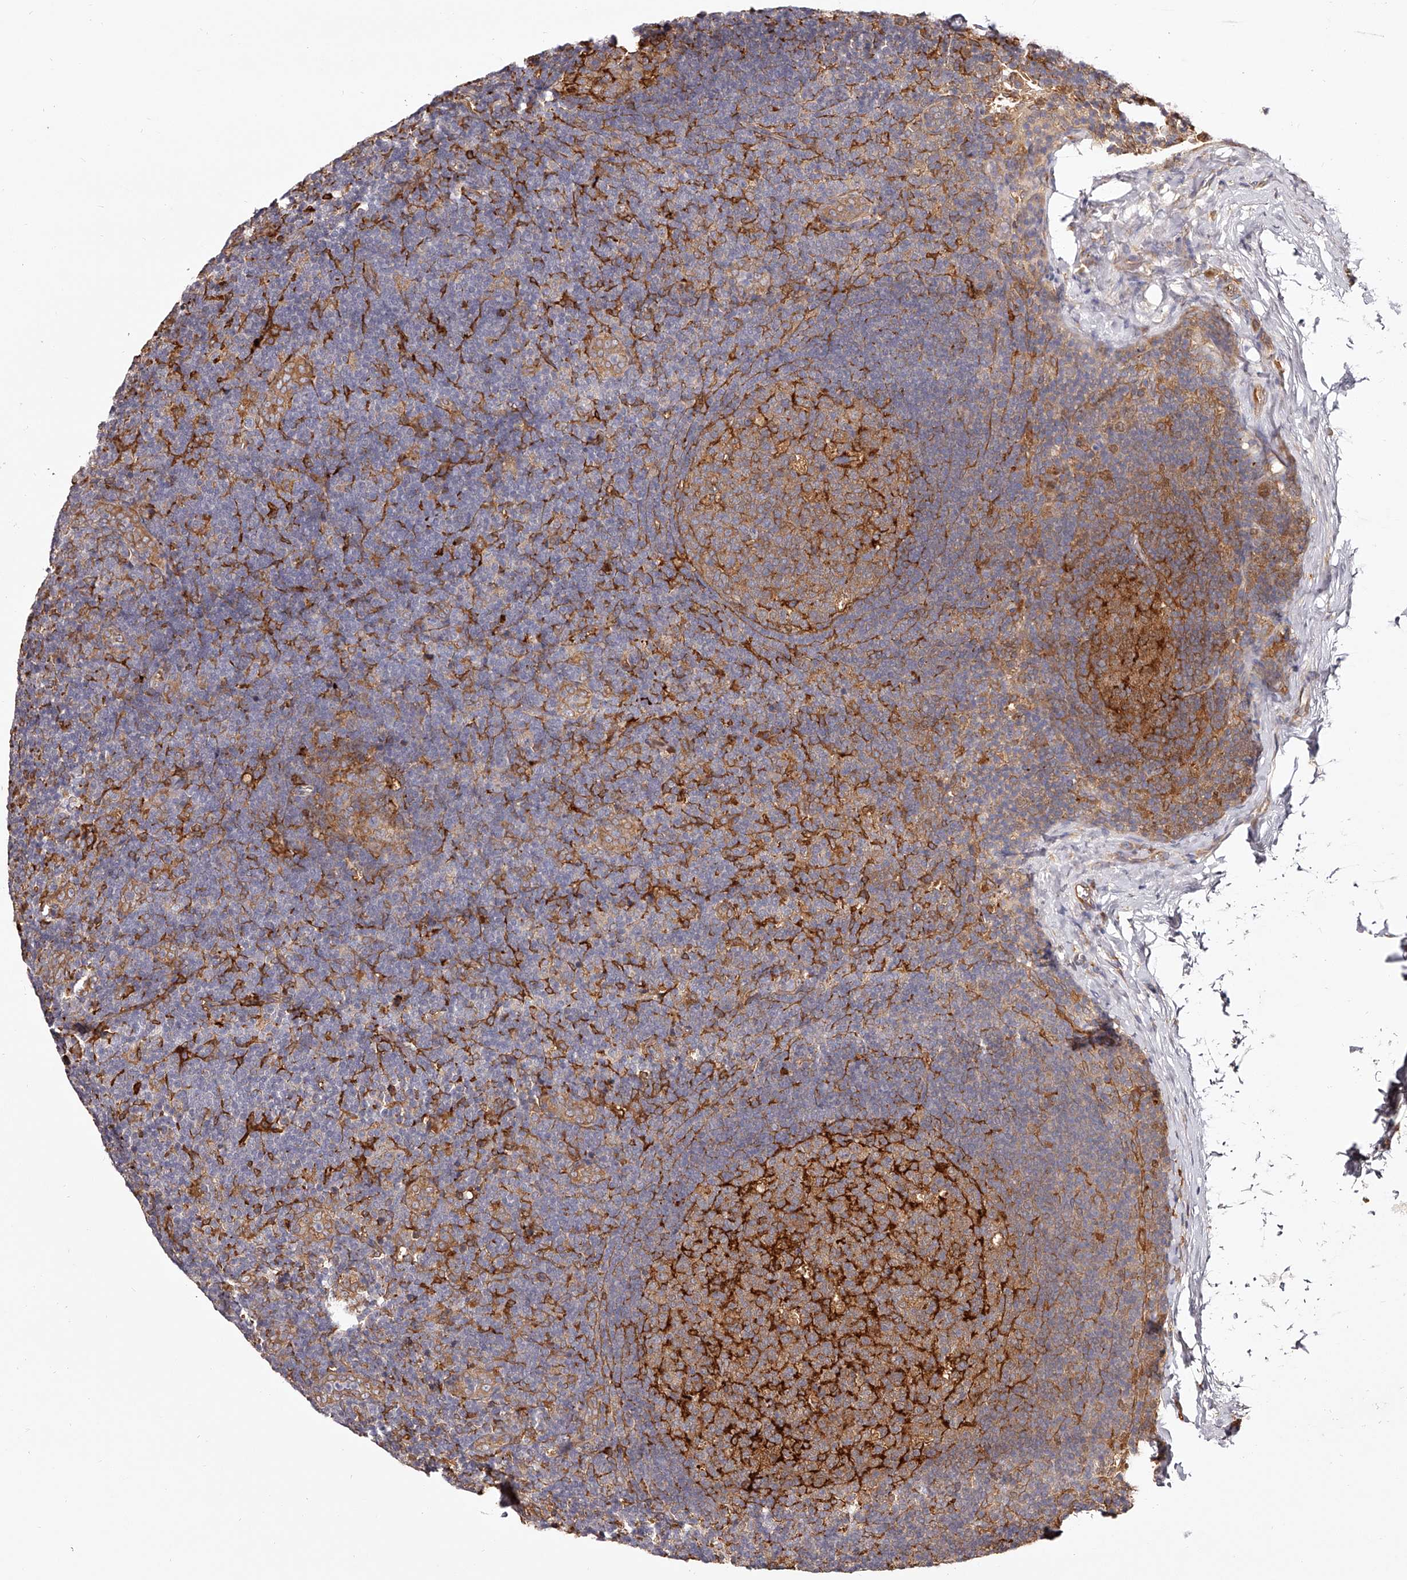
{"staining": {"intensity": "strong", "quantity": "25%-75%", "location": "cytoplasmic/membranous"}, "tissue": "lymph node", "cell_type": "Germinal center cells", "image_type": "normal", "snomed": [{"axis": "morphology", "description": "Normal tissue, NOS"}, {"axis": "topography", "description": "Lymph node"}], "caption": "Strong cytoplasmic/membranous positivity is identified in approximately 25%-75% of germinal center cells in benign lymph node.", "gene": "LAP3", "patient": {"sex": "female", "age": 22}}